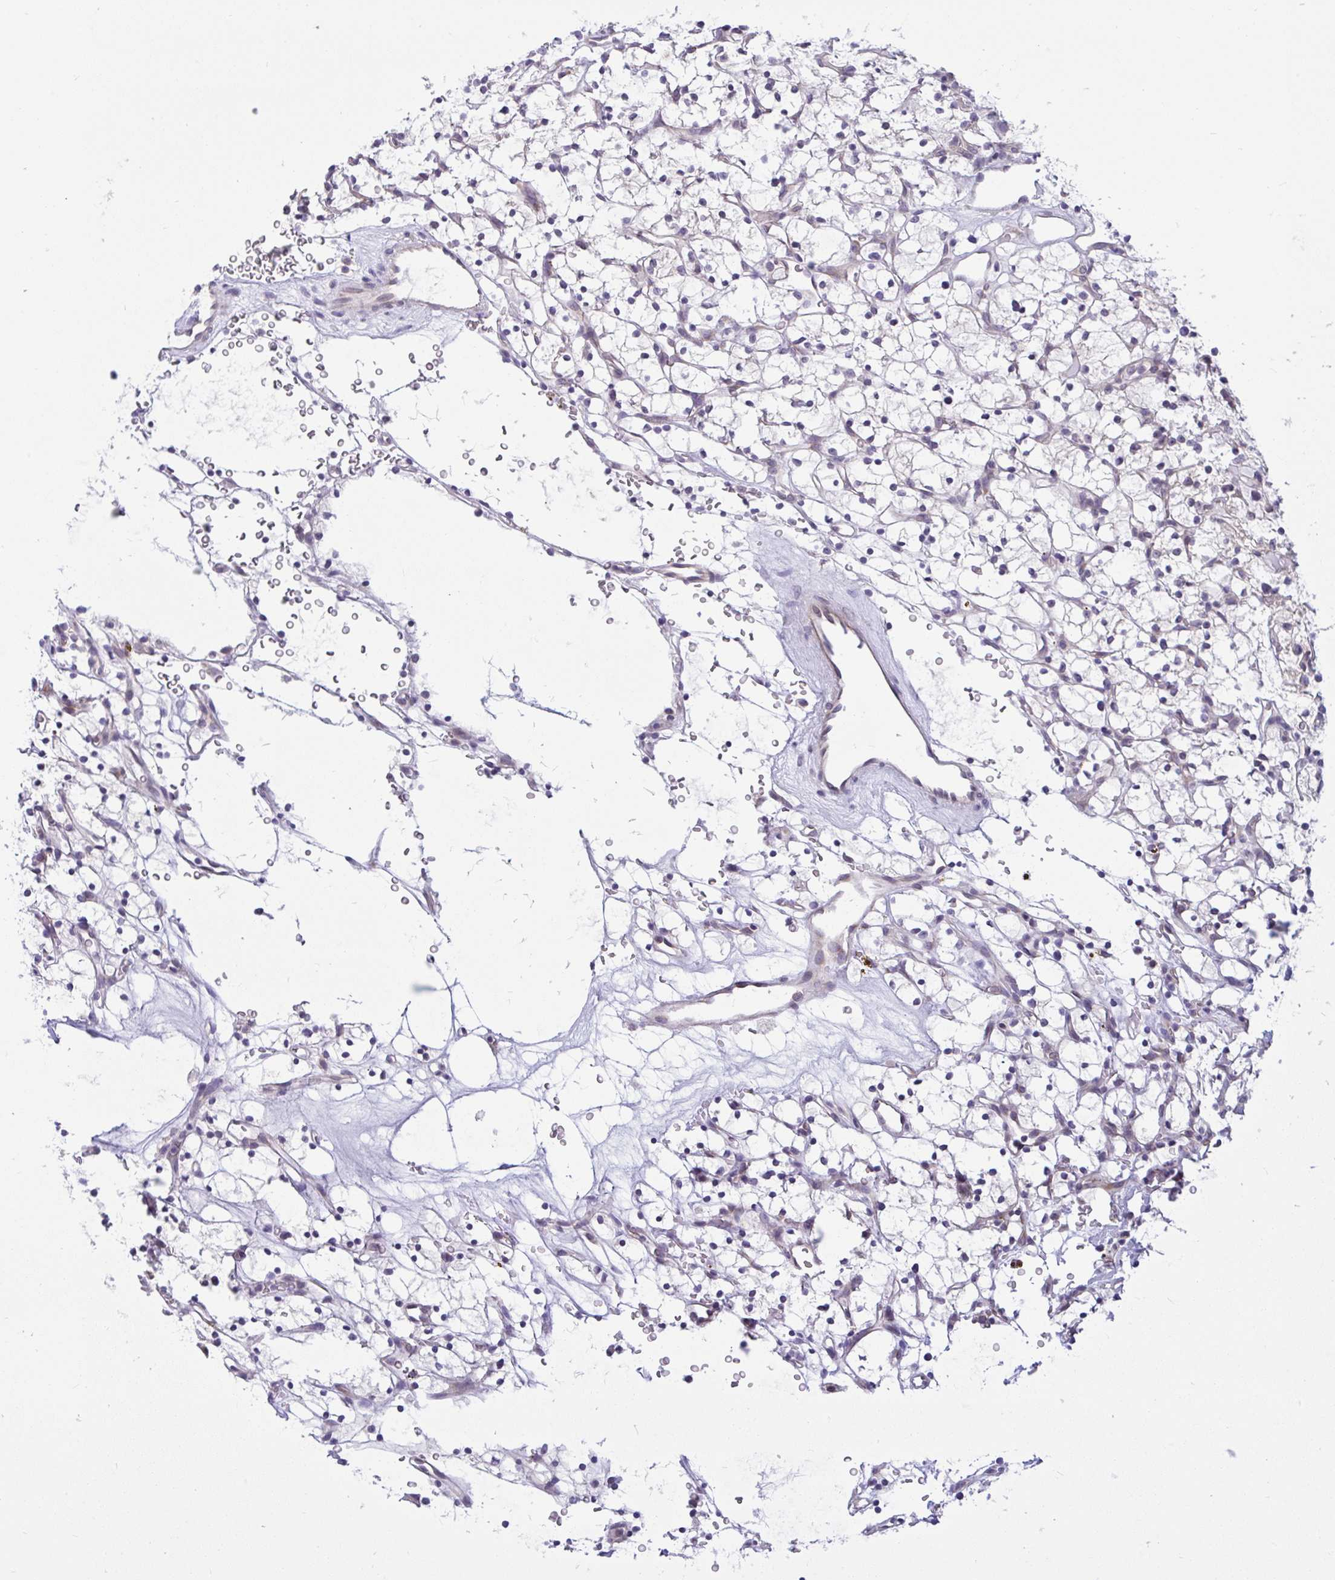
{"staining": {"intensity": "negative", "quantity": "none", "location": "none"}, "tissue": "renal cancer", "cell_type": "Tumor cells", "image_type": "cancer", "snomed": [{"axis": "morphology", "description": "Adenocarcinoma, NOS"}, {"axis": "topography", "description": "Kidney"}], "caption": "An image of adenocarcinoma (renal) stained for a protein demonstrates no brown staining in tumor cells.", "gene": "CAMLG", "patient": {"sex": "female", "age": 64}}